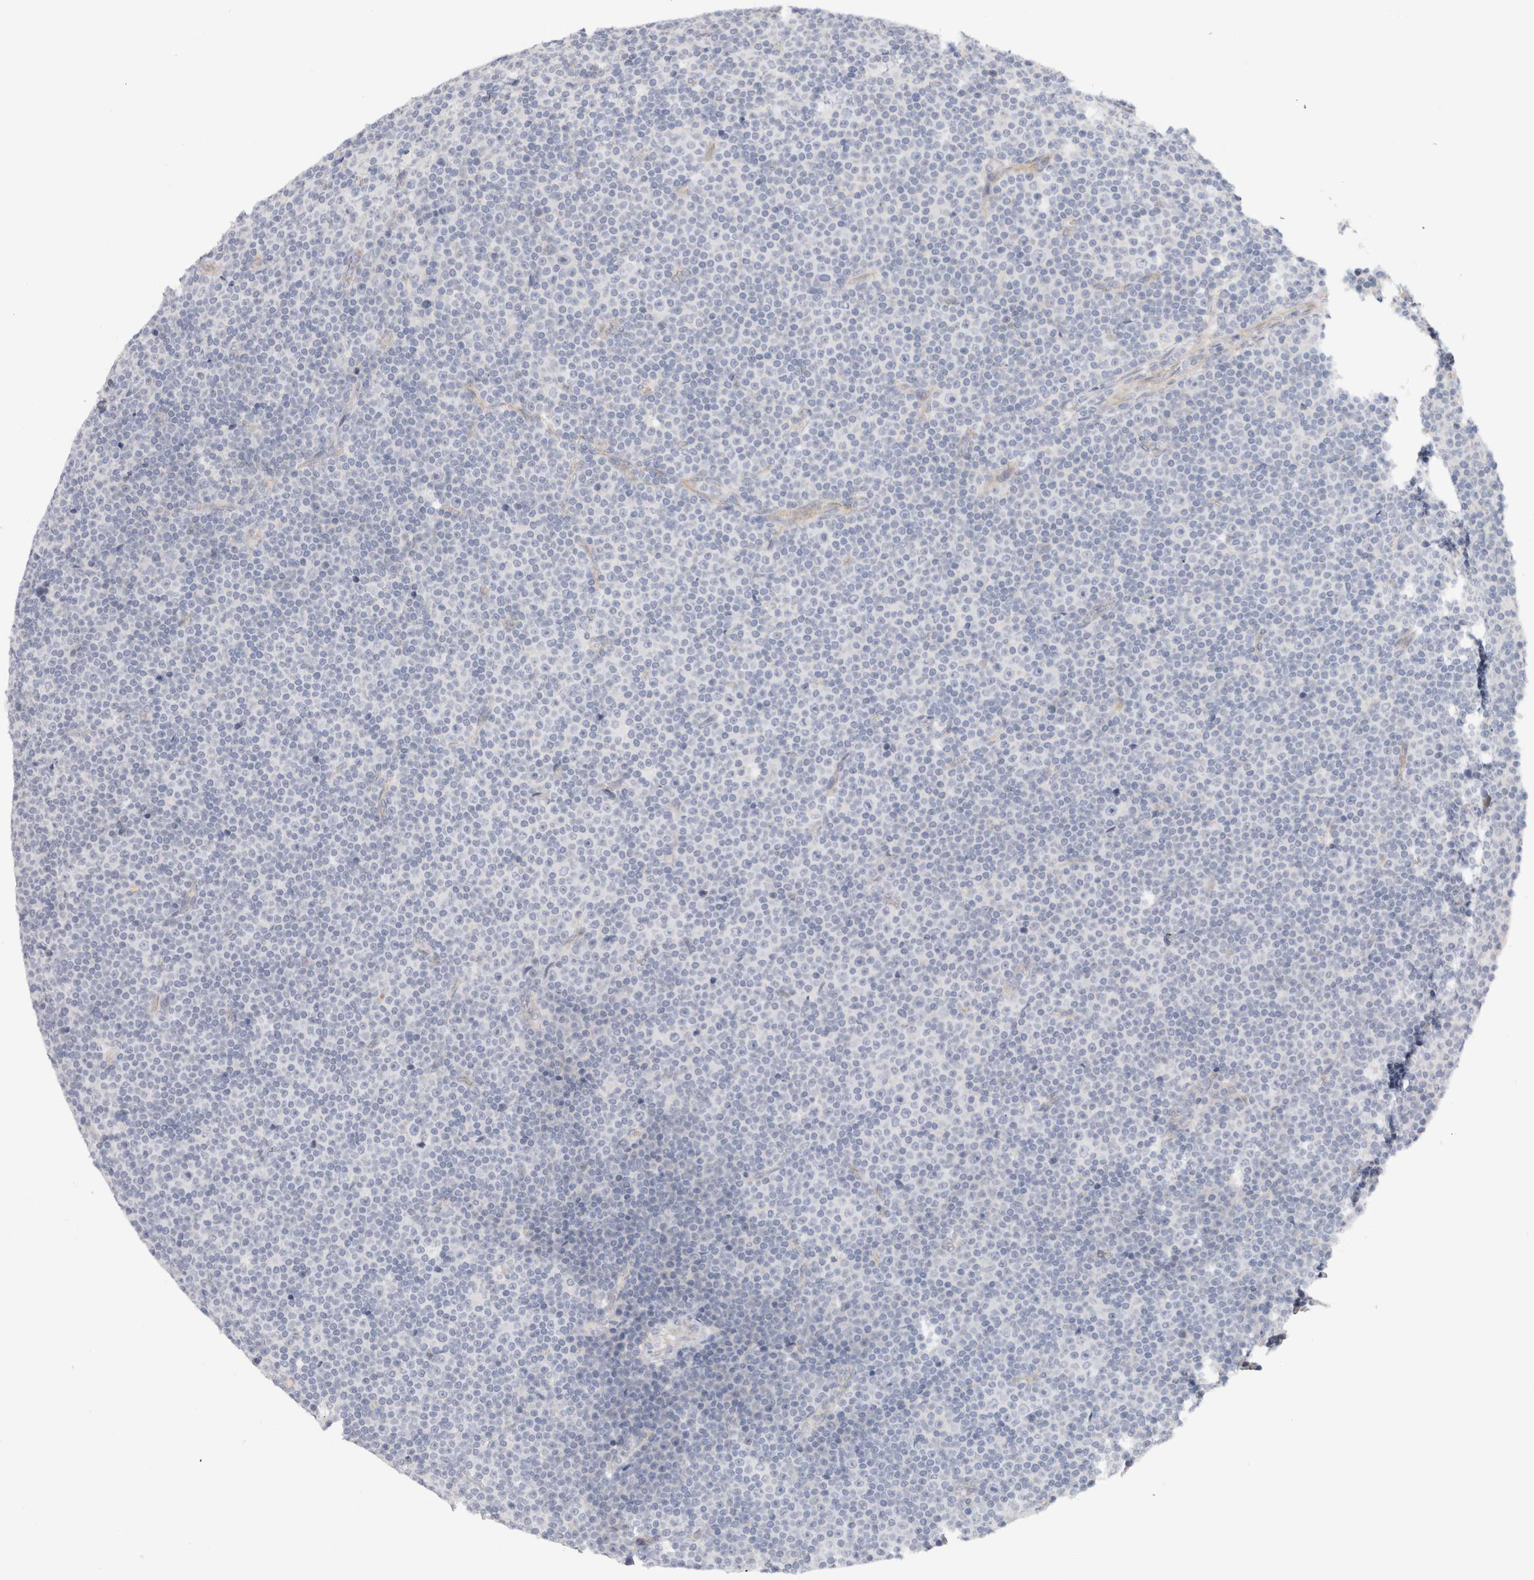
{"staining": {"intensity": "negative", "quantity": "none", "location": "none"}, "tissue": "lymphoma", "cell_type": "Tumor cells", "image_type": "cancer", "snomed": [{"axis": "morphology", "description": "Malignant lymphoma, non-Hodgkin's type, Low grade"}, {"axis": "topography", "description": "Lymph node"}], "caption": "Immunohistochemistry image of human low-grade malignant lymphoma, non-Hodgkin's type stained for a protein (brown), which shows no expression in tumor cells.", "gene": "AFP", "patient": {"sex": "female", "age": 67}}